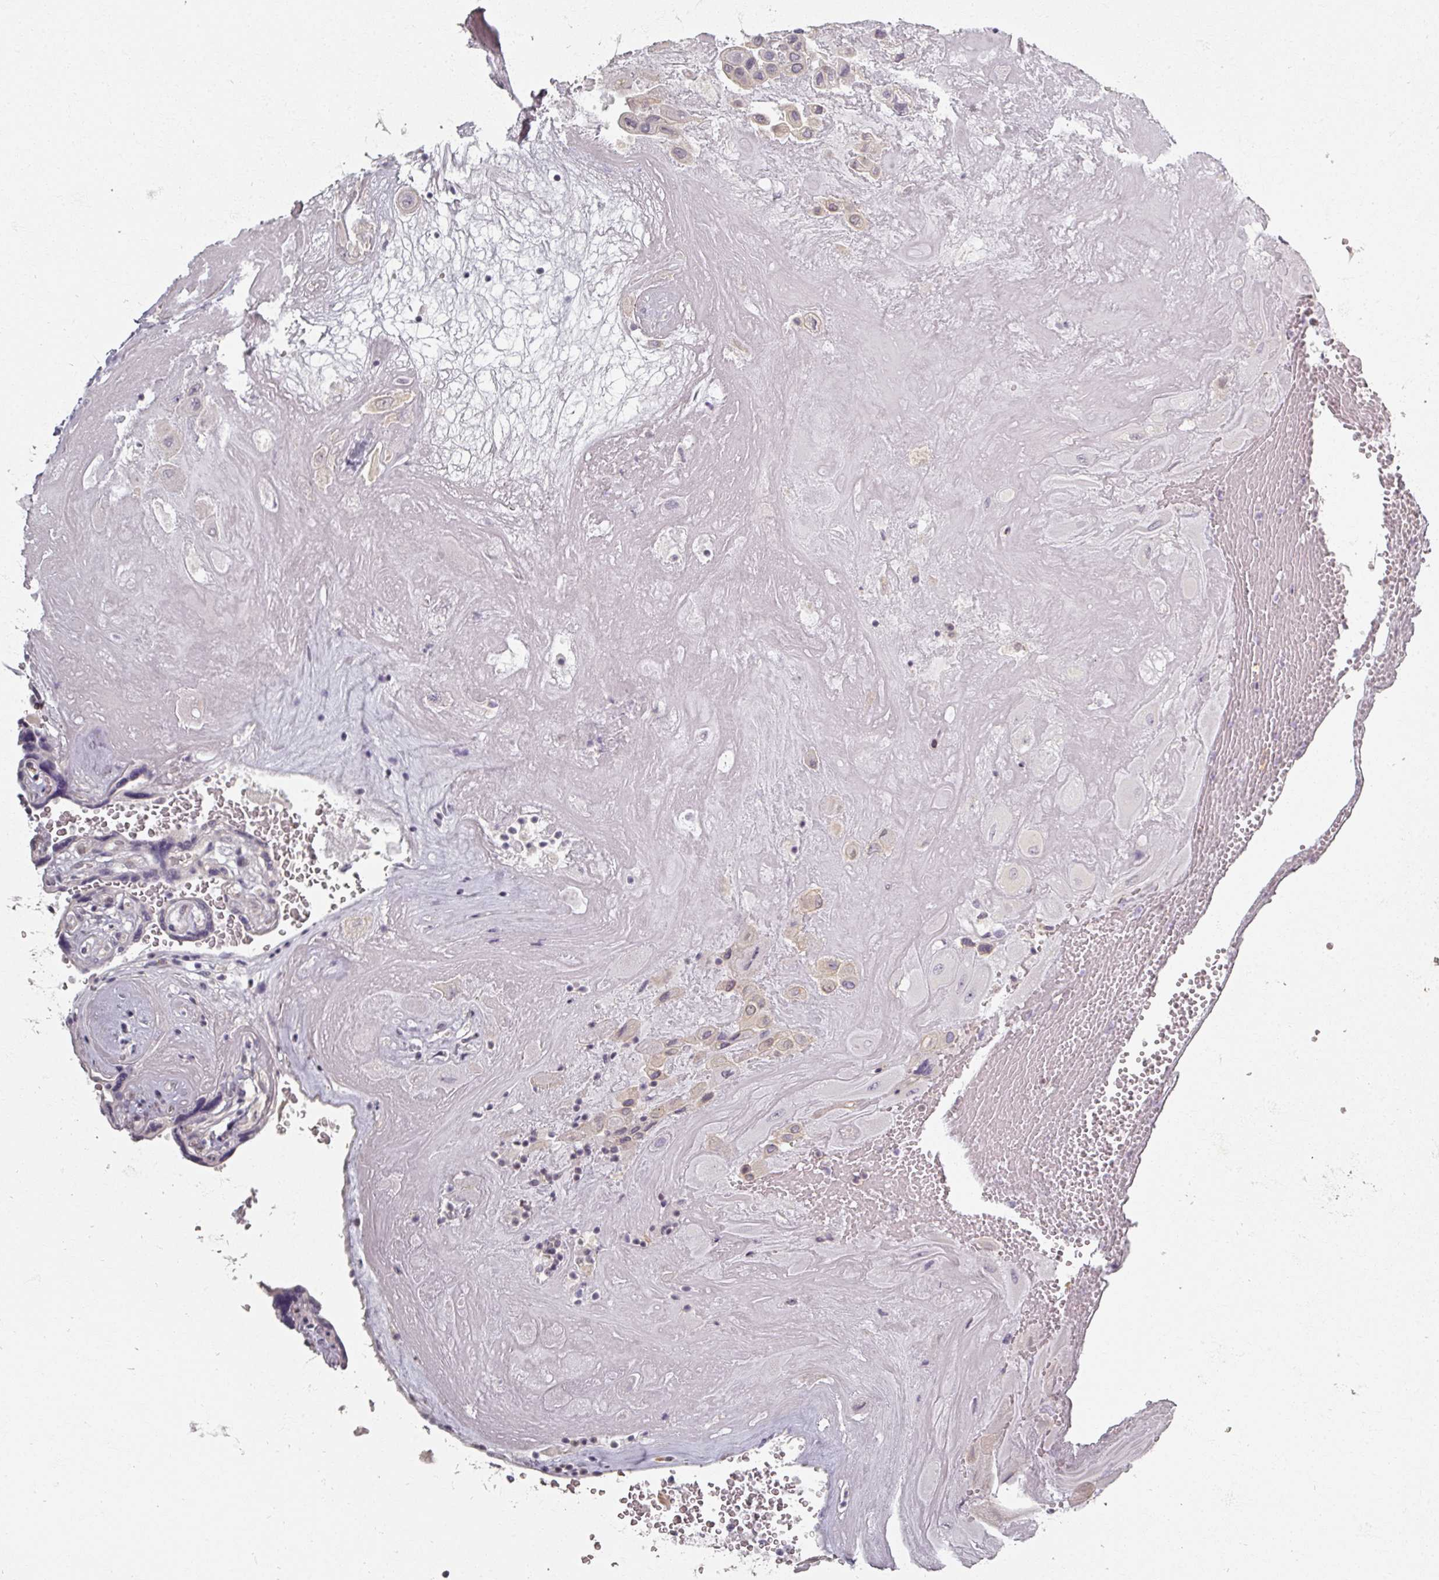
{"staining": {"intensity": "weak", "quantity": "25%-75%", "location": "cytoplasmic/membranous"}, "tissue": "placenta", "cell_type": "Decidual cells", "image_type": "normal", "snomed": [{"axis": "morphology", "description": "Normal tissue, NOS"}, {"axis": "topography", "description": "Placenta"}], "caption": "The histopathology image demonstrates a brown stain indicating the presence of a protein in the cytoplasmic/membranous of decidual cells in placenta.", "gene": "RIPOR3", "patient": {"sex": "female", "age": 32}}